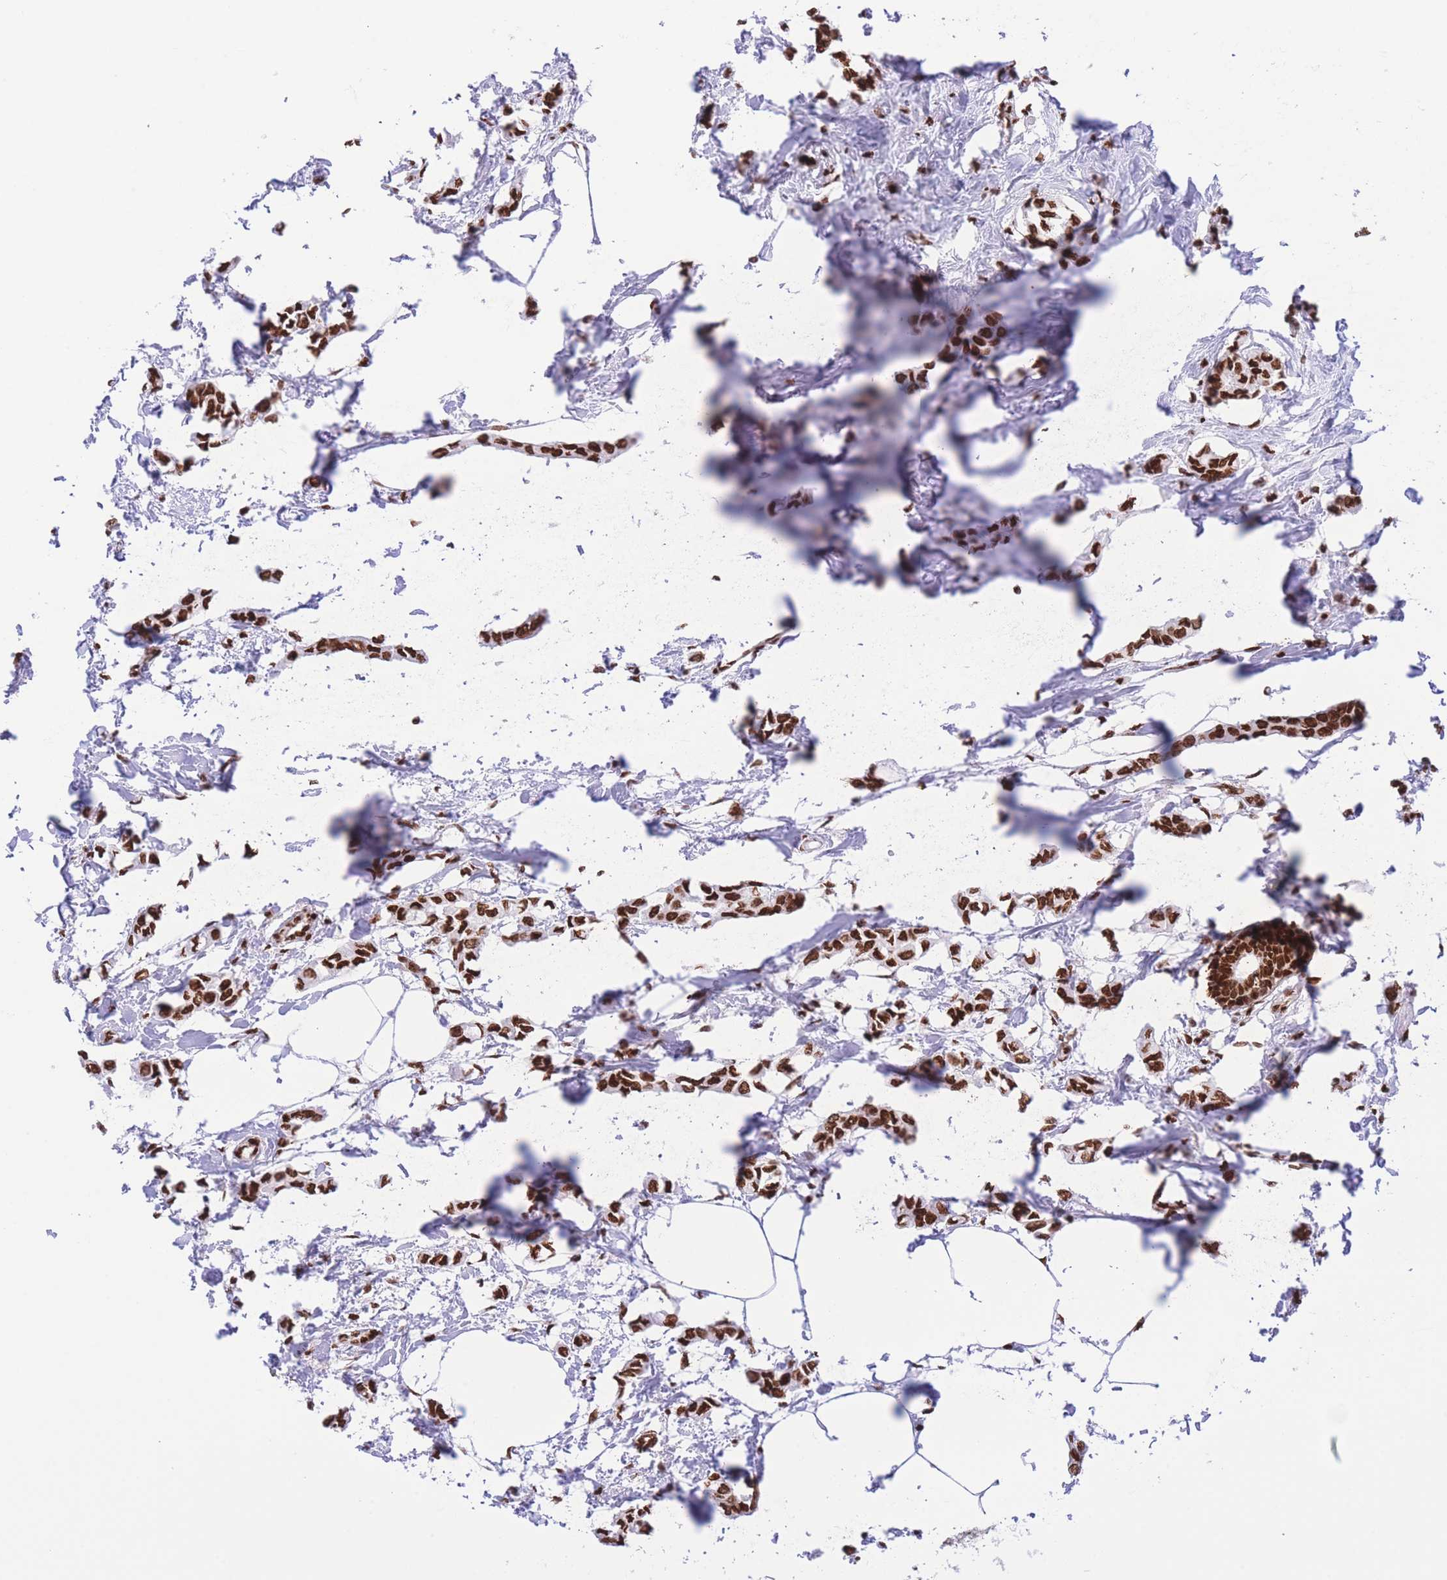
{"staining": {"intensity": "strong", "quantity": ">75%", "location": "nuclear"}, "tissue": "breast cancer", "cell_type": "Tumor cells", "image_type": "cancer", "snomed": [{"axis": "morphology", "description": "Duct carcinoma"}, {"axis": "topography", "description": "Breast"}], "caption": "A photomicrograph of human infiltrating ductal carcinoma (breast) stained for a protein demonstrates strong nuclear brown staining in tumor cells.", "gene": "H2BC11", "patient": {"sex": "female", "age": 73}}